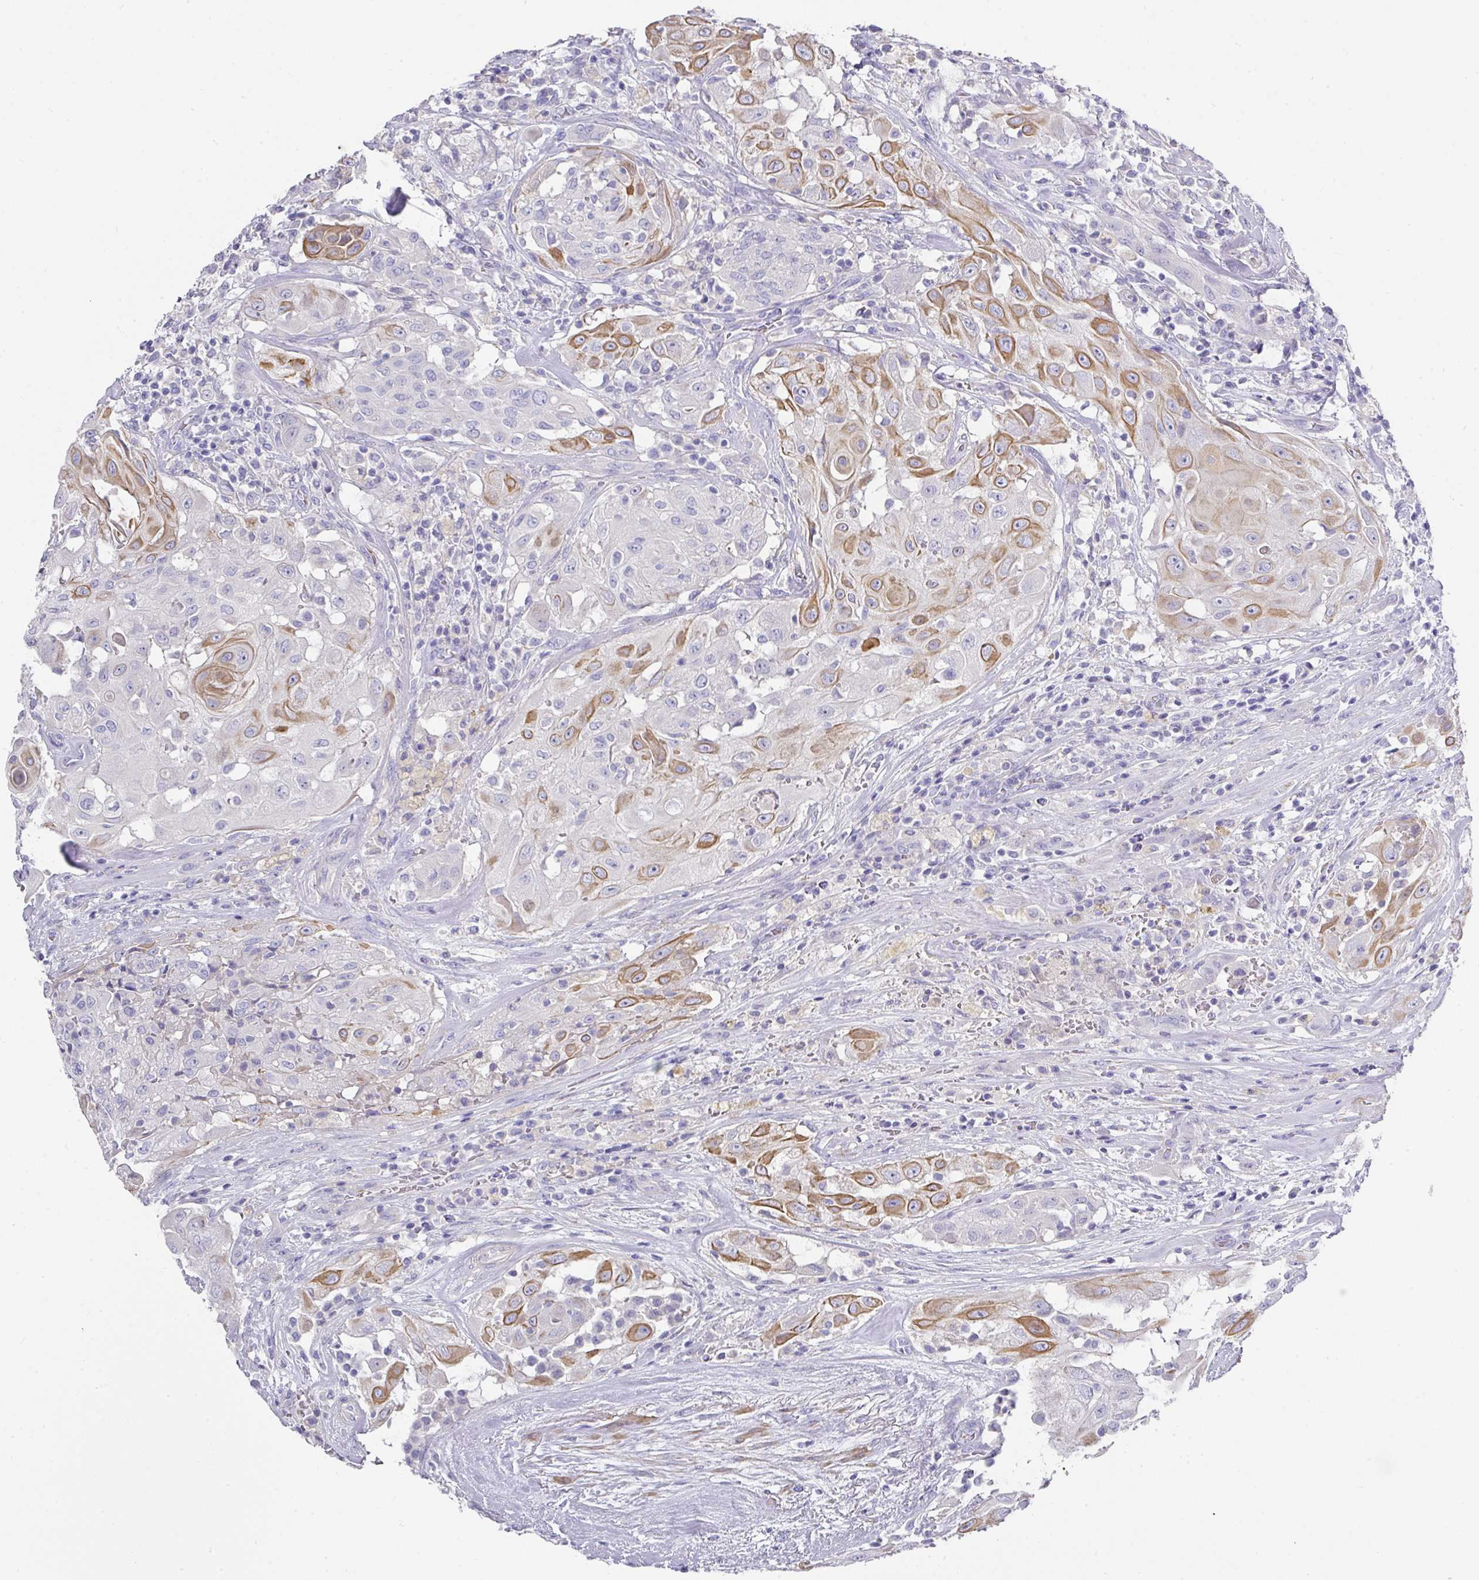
{"staining": {"intensity": "moderate", "quantity": "25%-75%", "location": "cytoplasmic/membranous"}, "tissue": "thyroid cancer", "cell_type": "Tumor cells", "image_type": "cancer", "snomed": [{"axis": "morphology", "description": "Papillary adenocarcinoma, NOS"}, {"axis": "topography", "description": "Thyroid gland"}], "caption": "Human thyroid cancer (papillary adenocarcinoma) stained for a protein (brown) reveals moderate cytoplasmic/membranous positive staining in approximately 25%-75% of tumor cells.", "gene": "TARM1", "patient": {"sex": "female", "age": 59}}